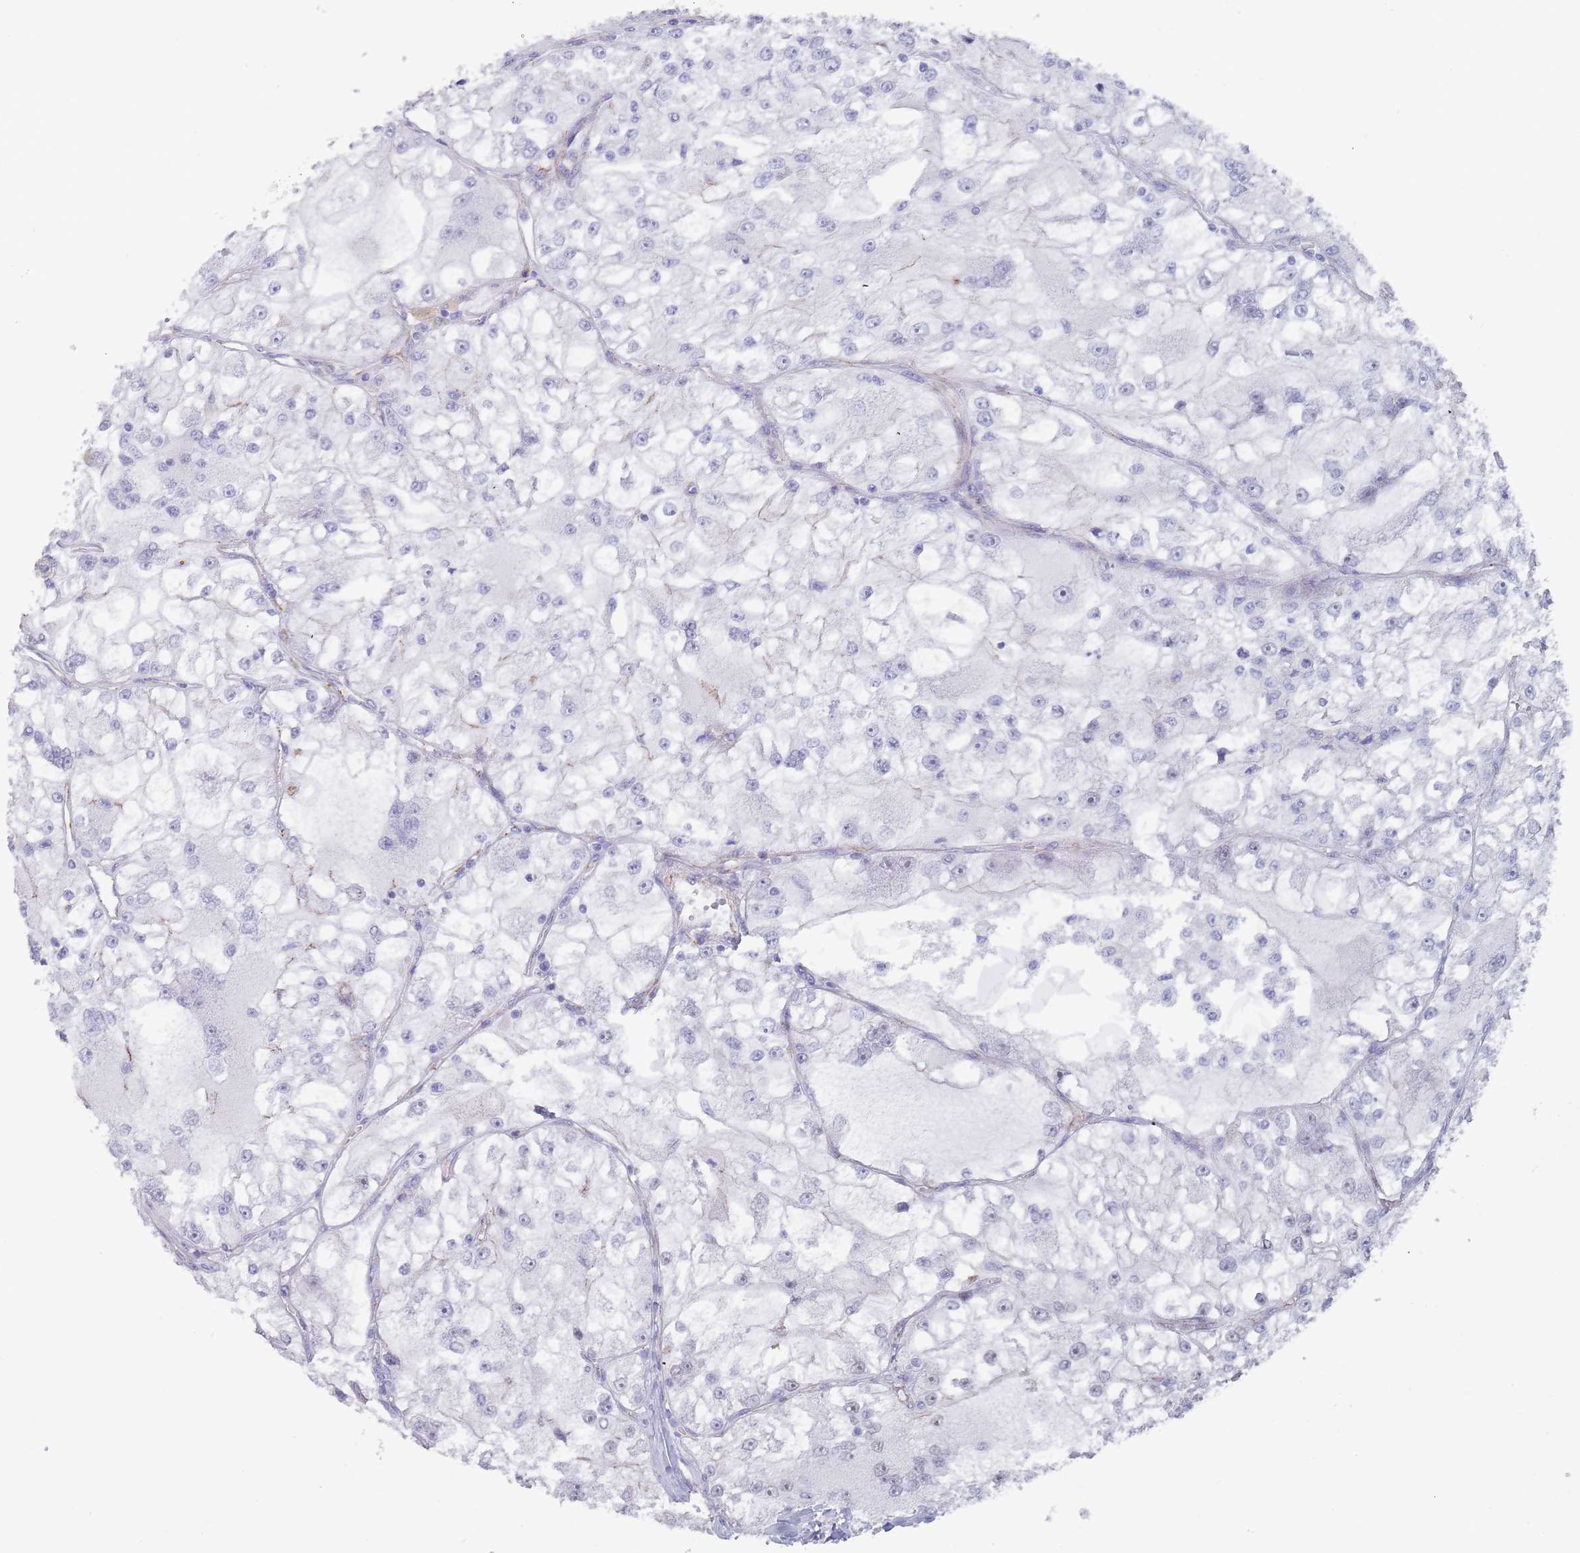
{"staining": {"intensity": "negative", "quantity": "none", "location": "none"}, "tissue": "renal cancer", "cell_type": "Tumor cells", "image_type": "cancer", "snomed": [{"axis": "morphology", "description": "Adenocarcinoma, NOS"}, {"axis": "topography", "description": "Kidney"}], "caption": "Adenocarcinoma (renal) stained for a protein using IHC exhibits no positivity tumor cells.", "gene": "OR5A2", "patient": {"sex": "female", "age": 72}}